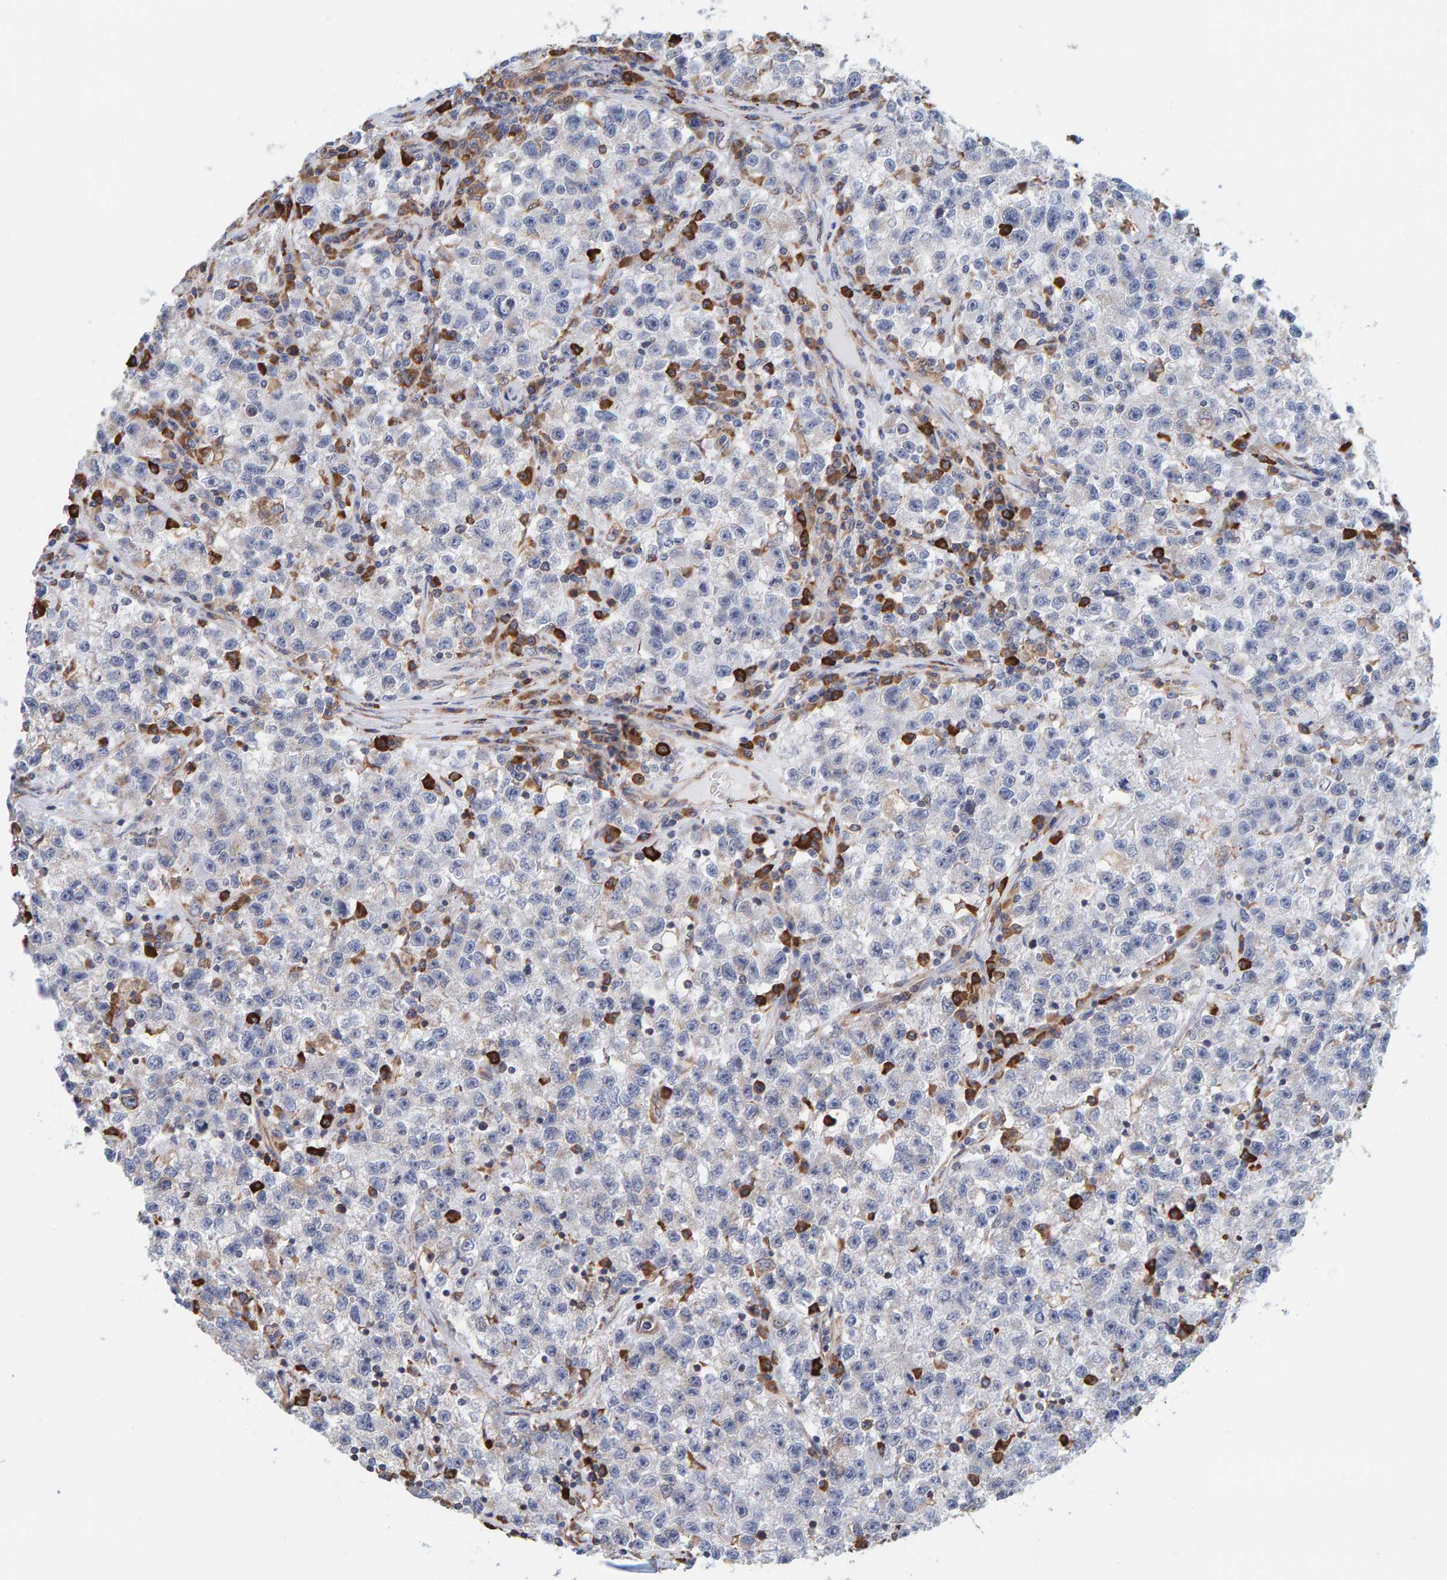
{"staining": {"intensity": "negative", "quantity": "none", "location": "none"}, "tissue": "testis cancer", "cell_type": "Tumor cells", "image_type": "cancer", "snomed": [{"axis": "morphology", "description": "Seminoma, NOS"}, {"axis": "topography", "description": "Testis"}], "caption": "Testis cancer stained for a protein using immunohistochemistry reveals no expression tumor cells.", "gene": "SGPL1", "patient": {"sex": "male", "age": 22}}